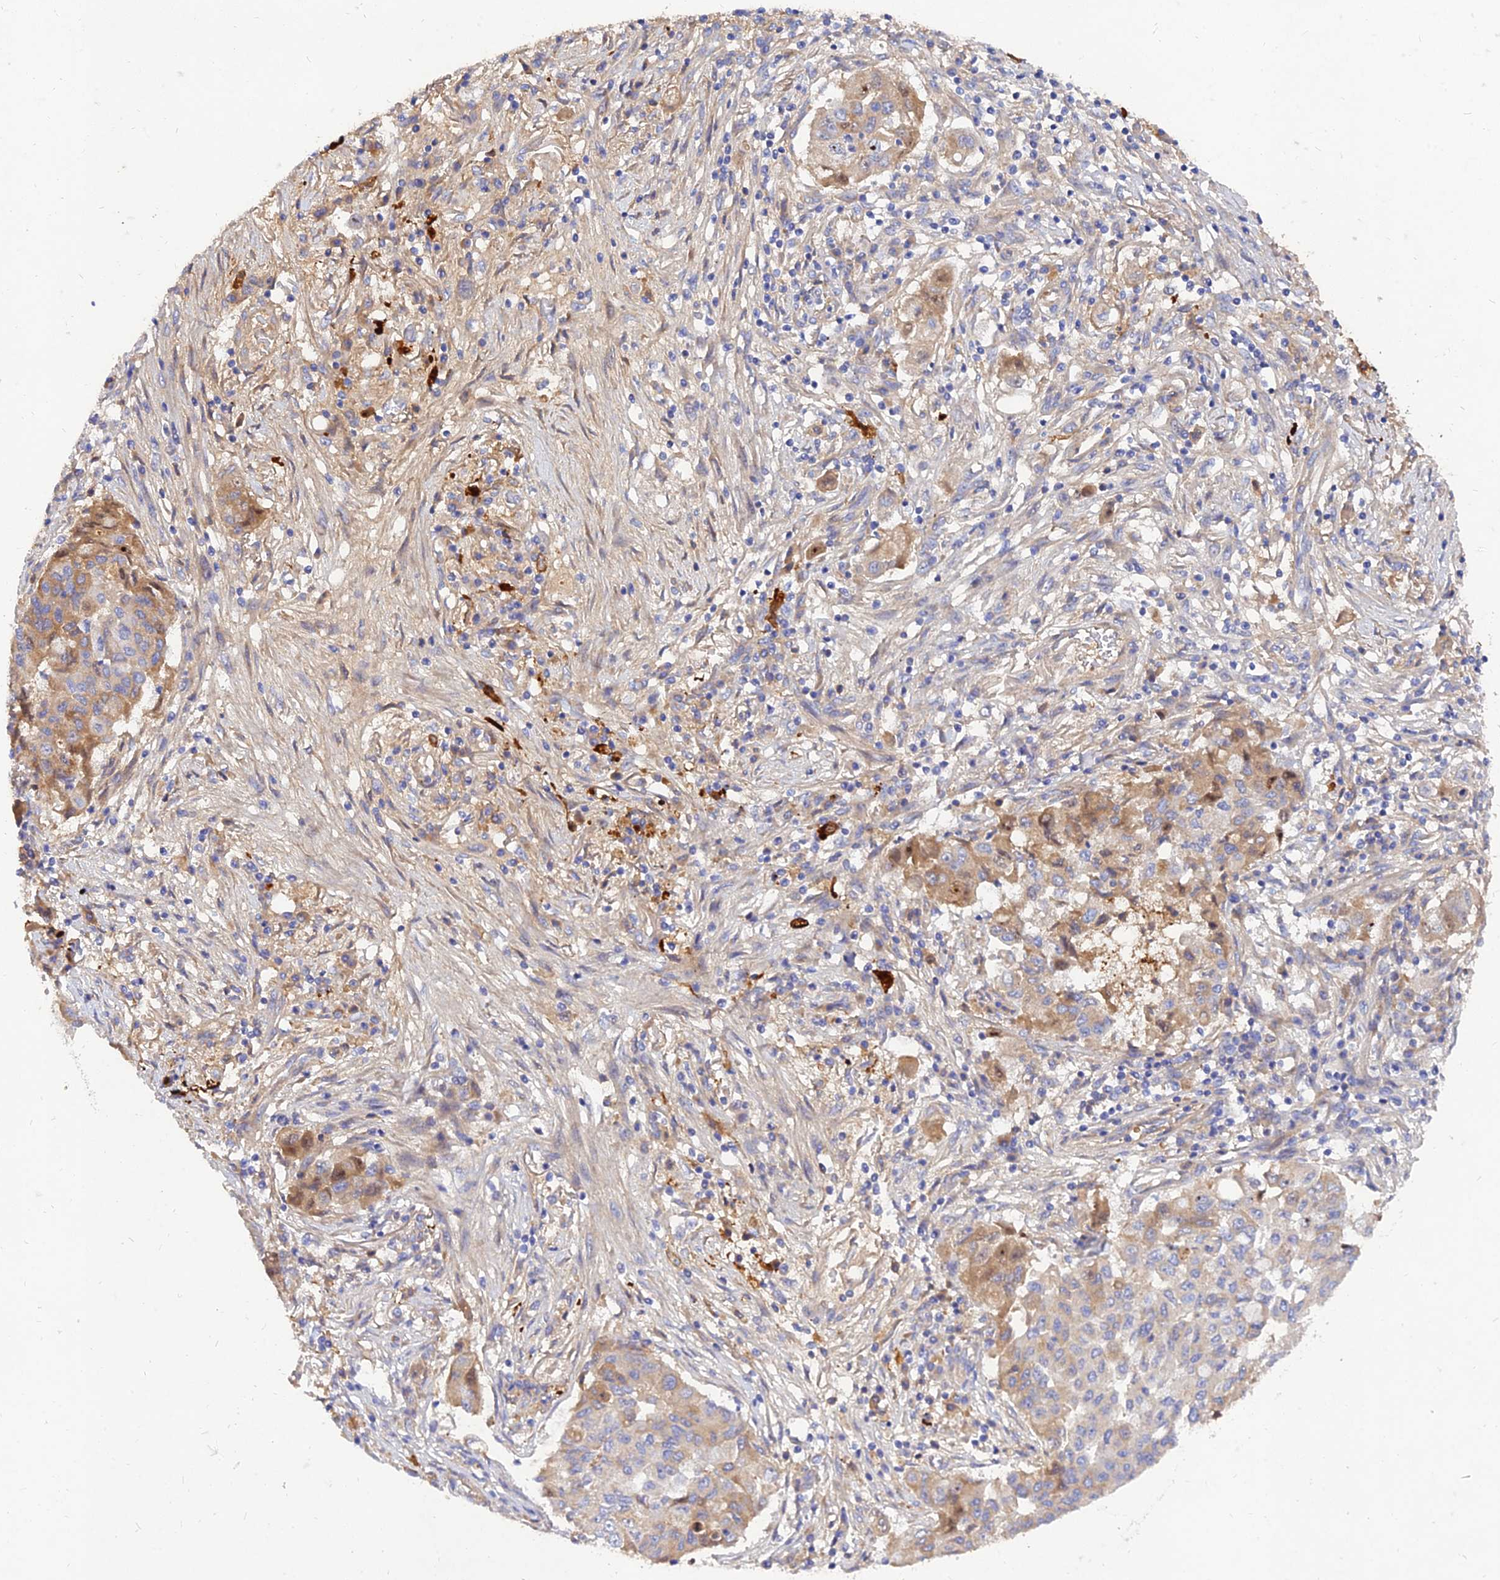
{"staining": {"intensity": "moderate", "quantity": "<25%", "location": "cytoplasmic/membranous"}, "tissue": "lung cancer", "cell_type": "Tumor cells", "image_type": "cancer", "snomed": [{"axis": "morphology", "description": "Squamous cell carcinoma, NOS"}, {"axis": "topography", "description": "Lung"}], "caption": "IHC histopathology image of neoplastic tissue: human lung squamous cell carcinoma stained using immunohistochemistry (IHC) reveals low levels of moderate protein expression localized specifically in the cytoplasmic/membranous of tumor cells, appearing as a cytoplasmic/membranous brown color.", "gene": "MROH1", "patient": {"sex": "male", "age": 74}}